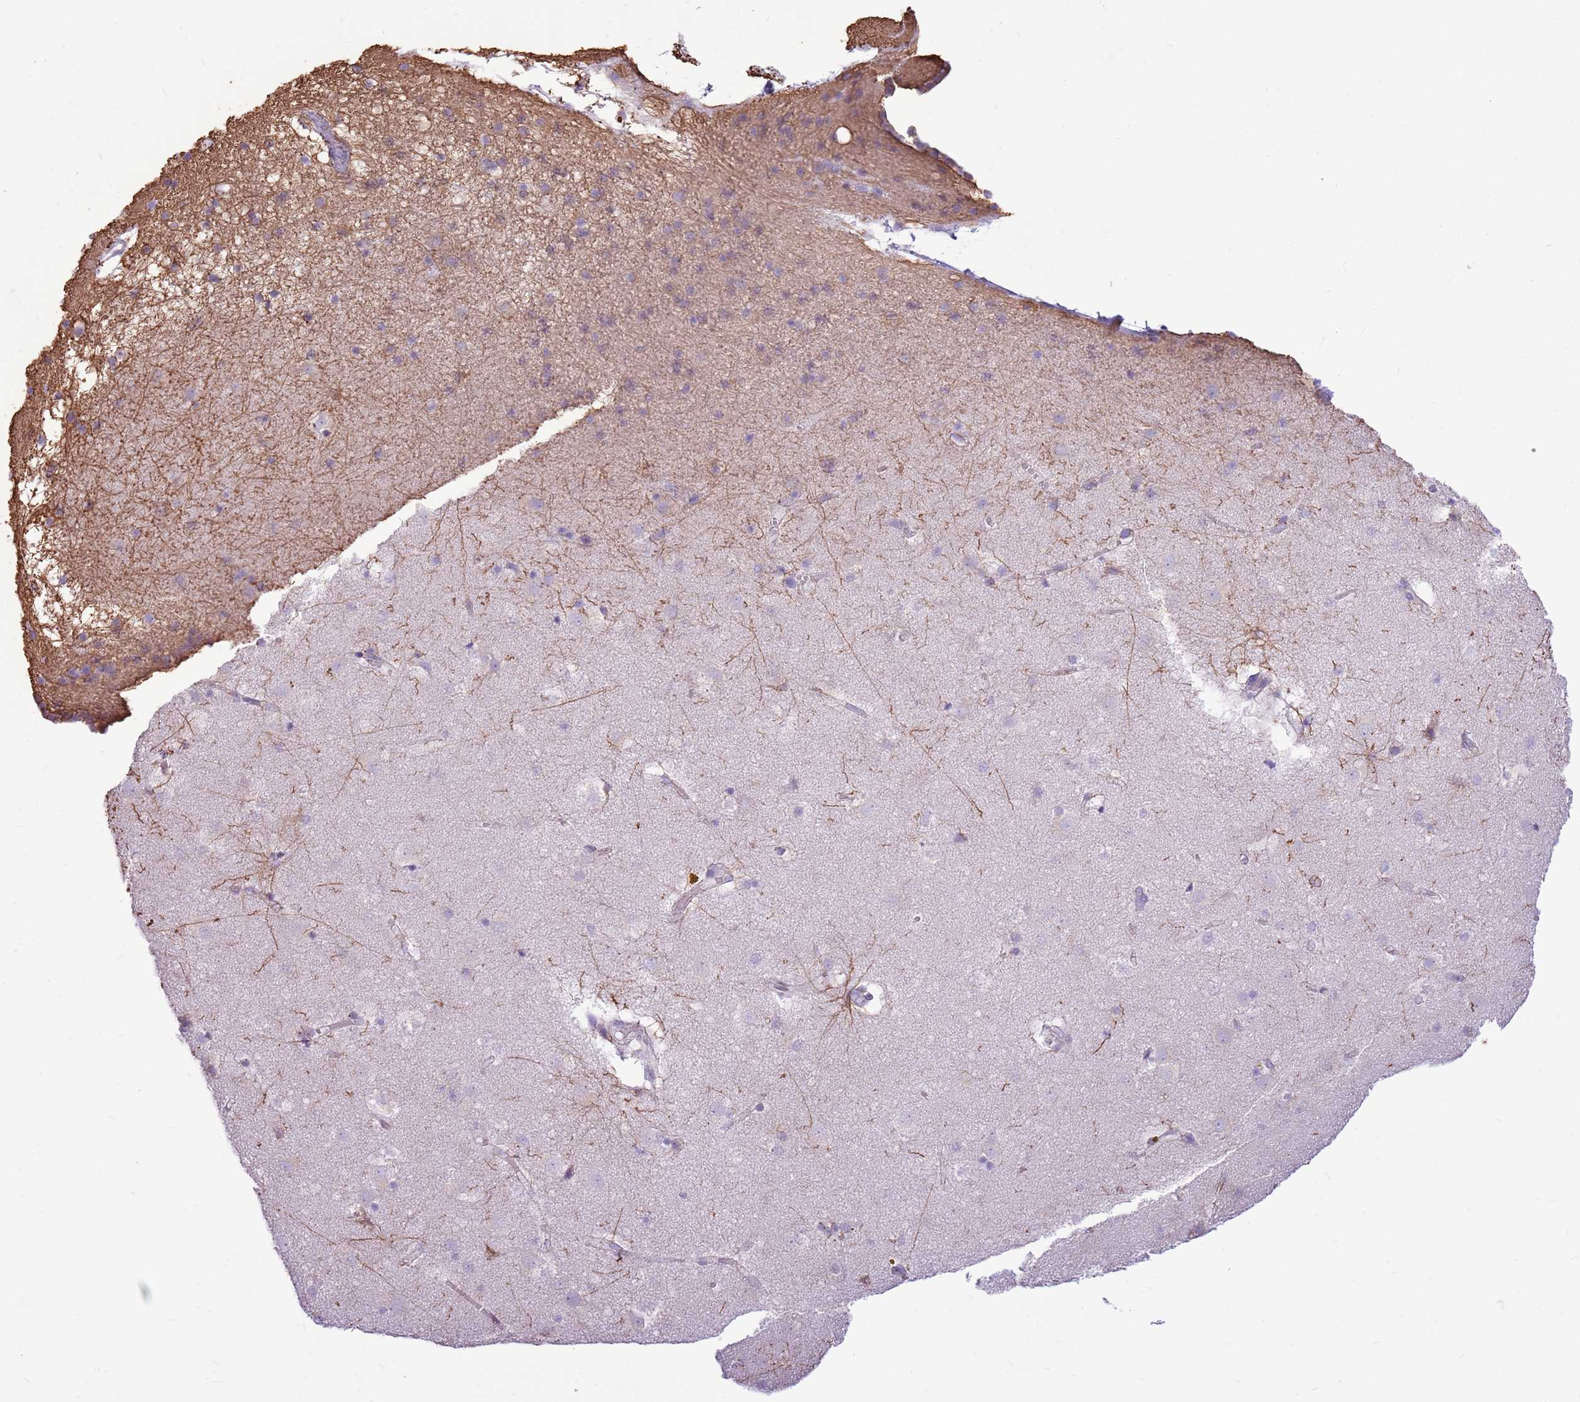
{"staining": {"intensity": "negative", "quantity": "none", "location": "none"}, "tissue": "caudate", "cell_type": "Glial cells", "image_type": "normal", "snomed": [{"axis": "morphology", "description": "Normal tissue, NOS"}, {"axis": "topography", "description": "Lateral ventricle wall"}], "caption": "The histopathology image exhibits no staining of glial cells in unremarkable caudate.", "gene": "KCTD19", "patient": {"sex": "male", "age": 70}}